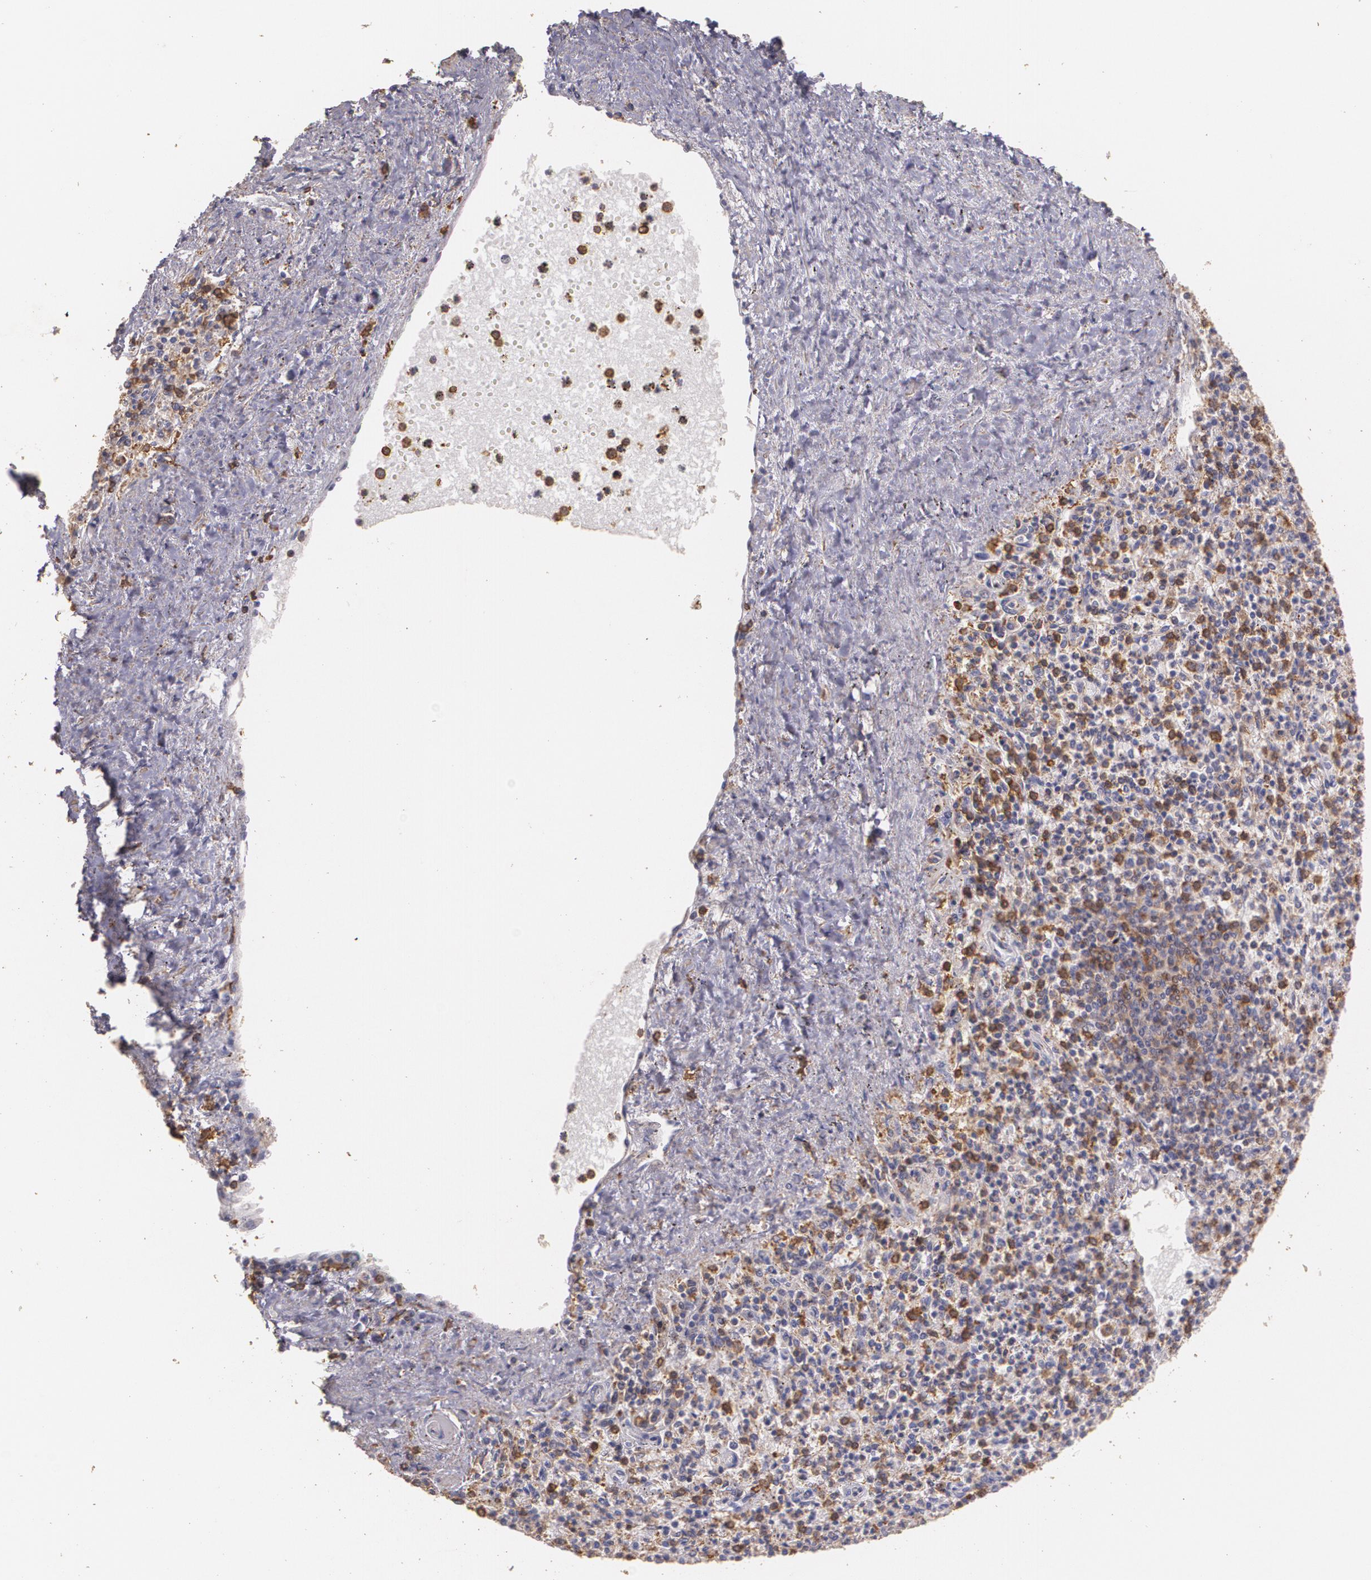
{"staining": {"intensity": "moderate", "quantity": "25%-75%", "location": "cytoplasmic/membranous"}, "tissue": "spleen", "cell_type": "Cells in red pulp", "image_type": "normal", "snomed": [{"axis": "morphology", "description": "Normal tissue, NOS"}, {"axis": "topography", "description": "Spleen"}], "caption": "Spleen stained with DAB (3,3'-diaminobenzidine) IHC displays medium levels of moderate cytoplasmic/membranous positivity in about 25%-75% of cells in red pulp. The staining is performed using DAB brown chromogen to label protein expression. The nuclei are counter-stained blue using hematoxylin.", "gene": "TGFBR1", "patient": {"sex": "male", "age": 72}}